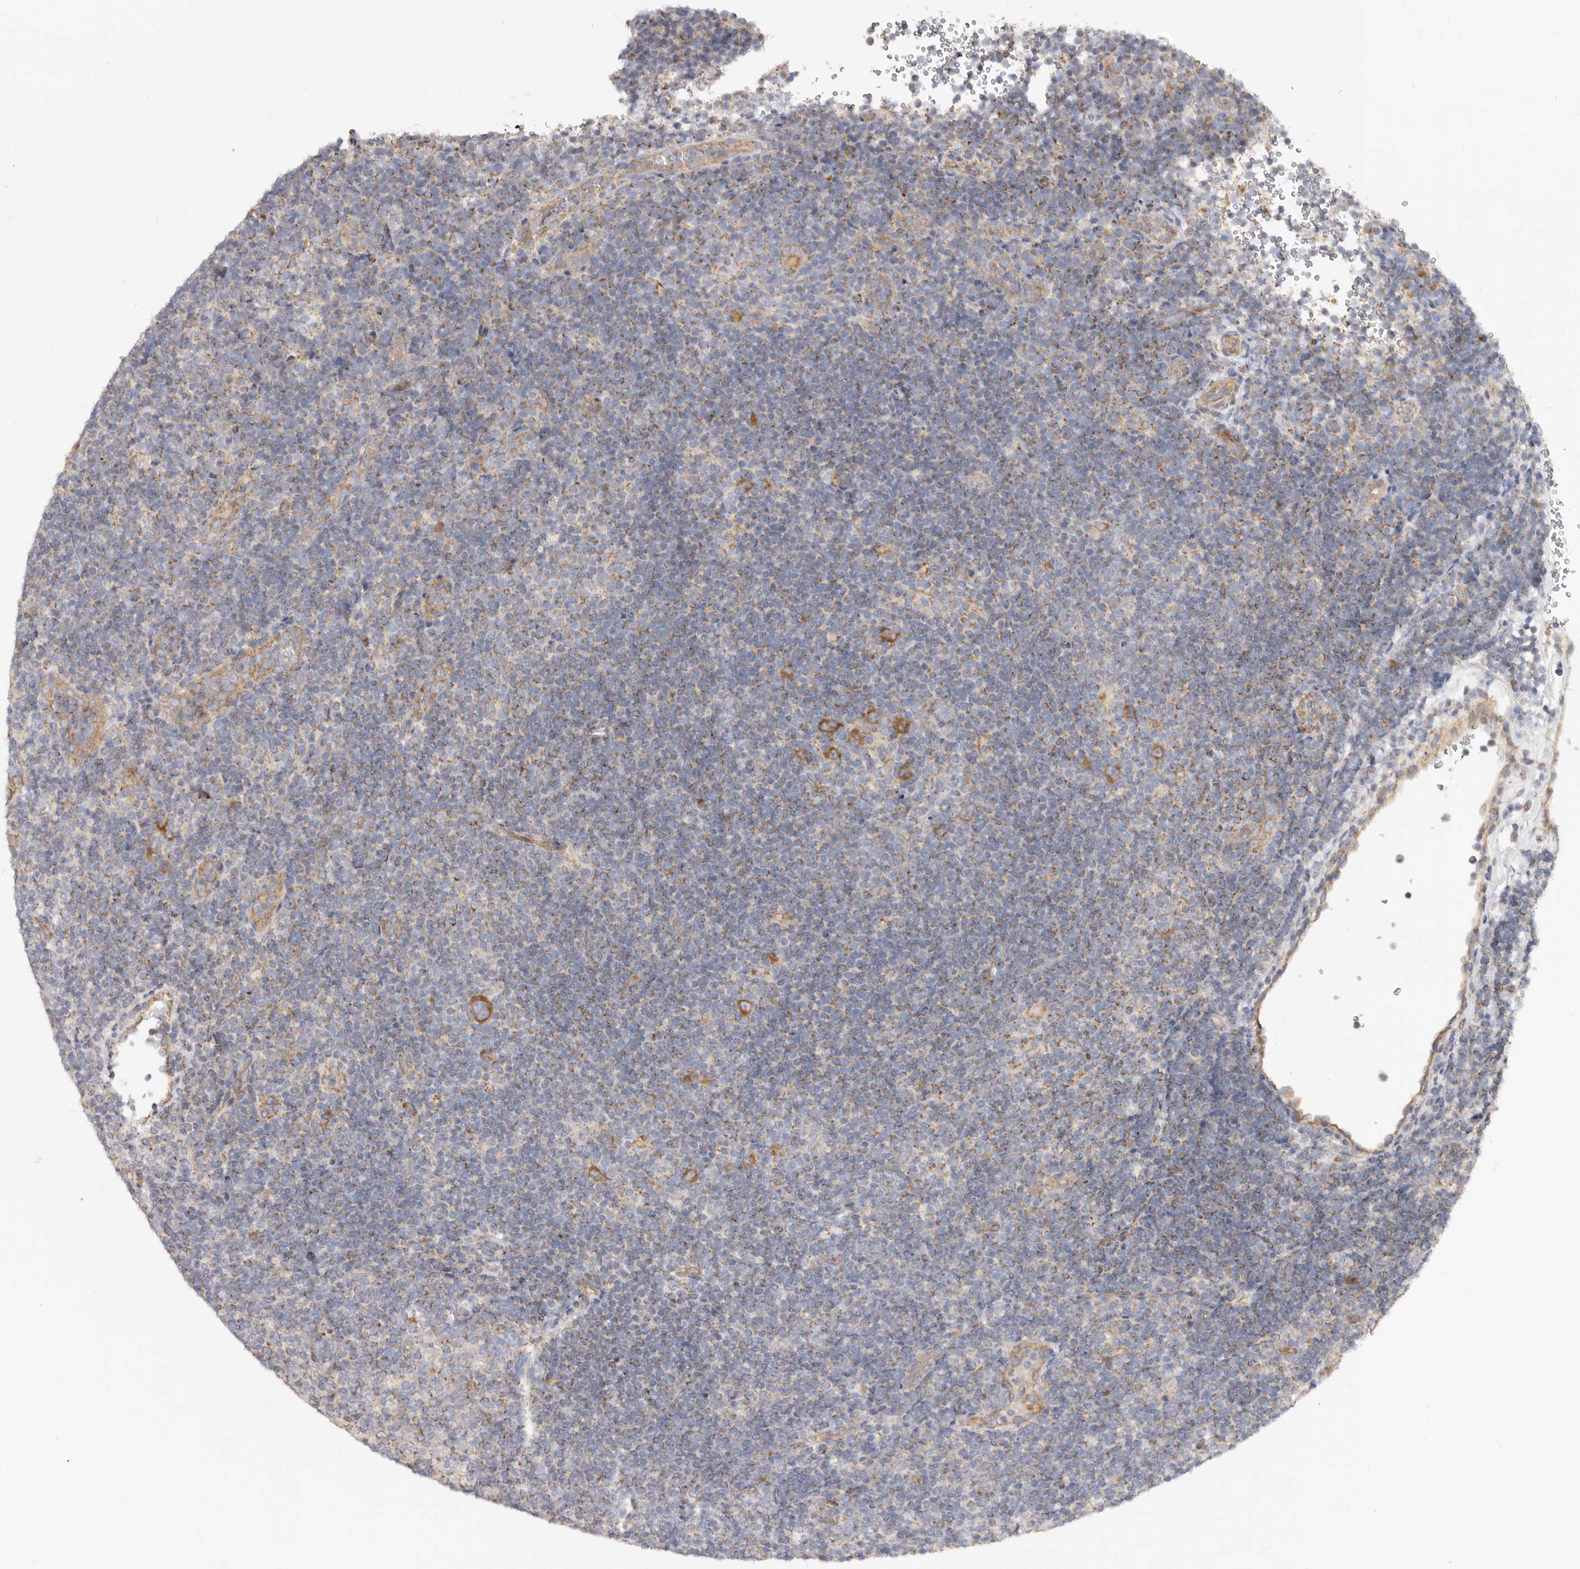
{"staining": {"intensity": "moderate", "quantity": ">75%", "location": "cytoplasmic/membranous"}, "tissue": "lymphoma", "cell_type": "Tumor cells", "image_type": "cancer", "snomed": [{"axis": "morphology", "description": "Hodgkin's disease, NOS"}, {"axis": "topography", "description": "Lymph node"}], "caption": "Human lymphoma stained with a protein marker reveals moderate staining in tumor cells.", "gene": "BAIAP2L1", "patient": {"sex": "female", "age": 57}}